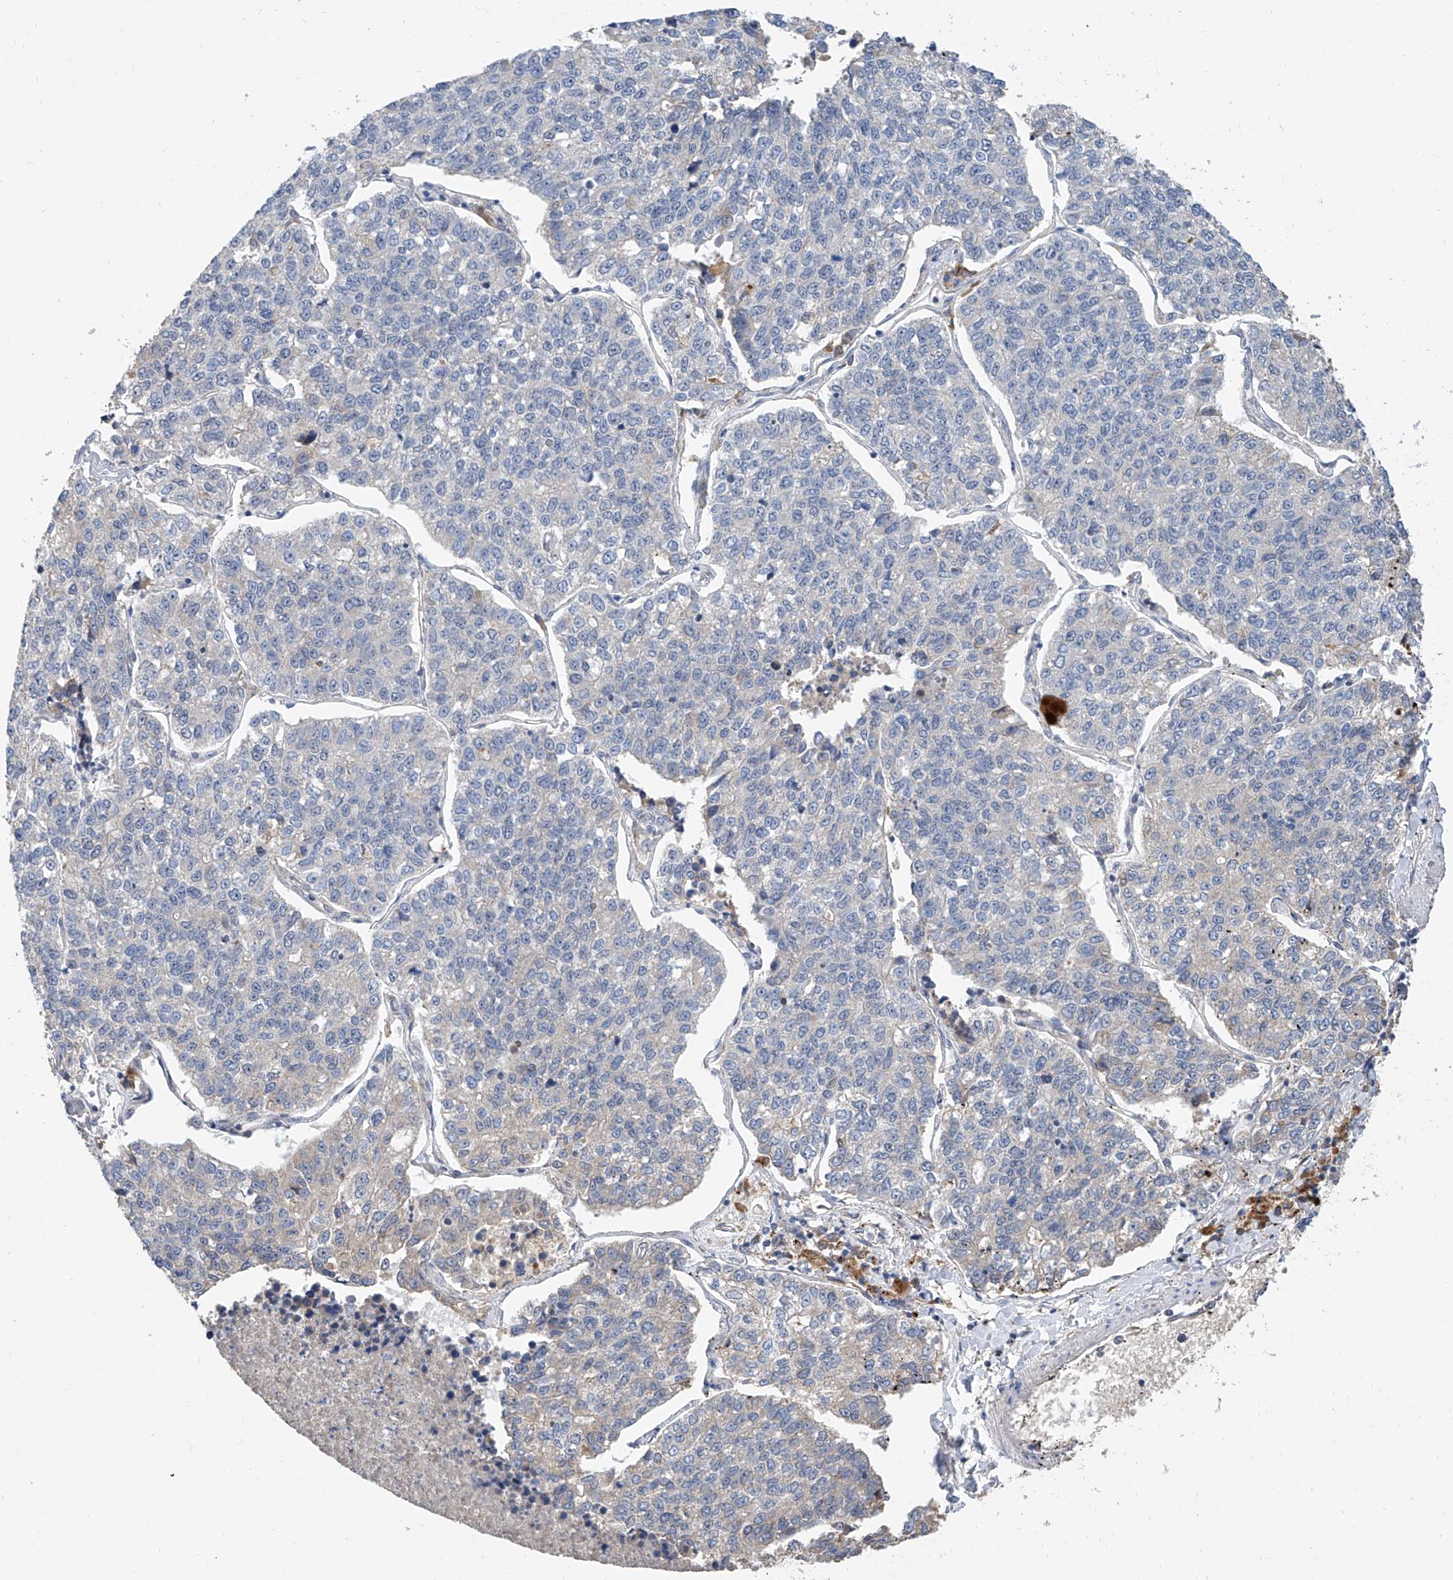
{"staining": {"intensity": "negative", "quantity": "none", "location": "none"}, "tissue": "lung cancer", "cell_type": "Tumor cells", "image_type": "cancer", "snomed": [{"axis": "morphology", "description": "Adenocarcinoma, NOS"}, {"axis": "topography", "description": "Lung"}], "caption": "A high-resolution image shows IHC staining of lung cancer, which shows no significant positivity in tumor cells. (Immunohistochemistry, brightfield microscopy, high magnification).", "gene": "CARMIL3", "patient": {"sex": "male", "age": 49}}